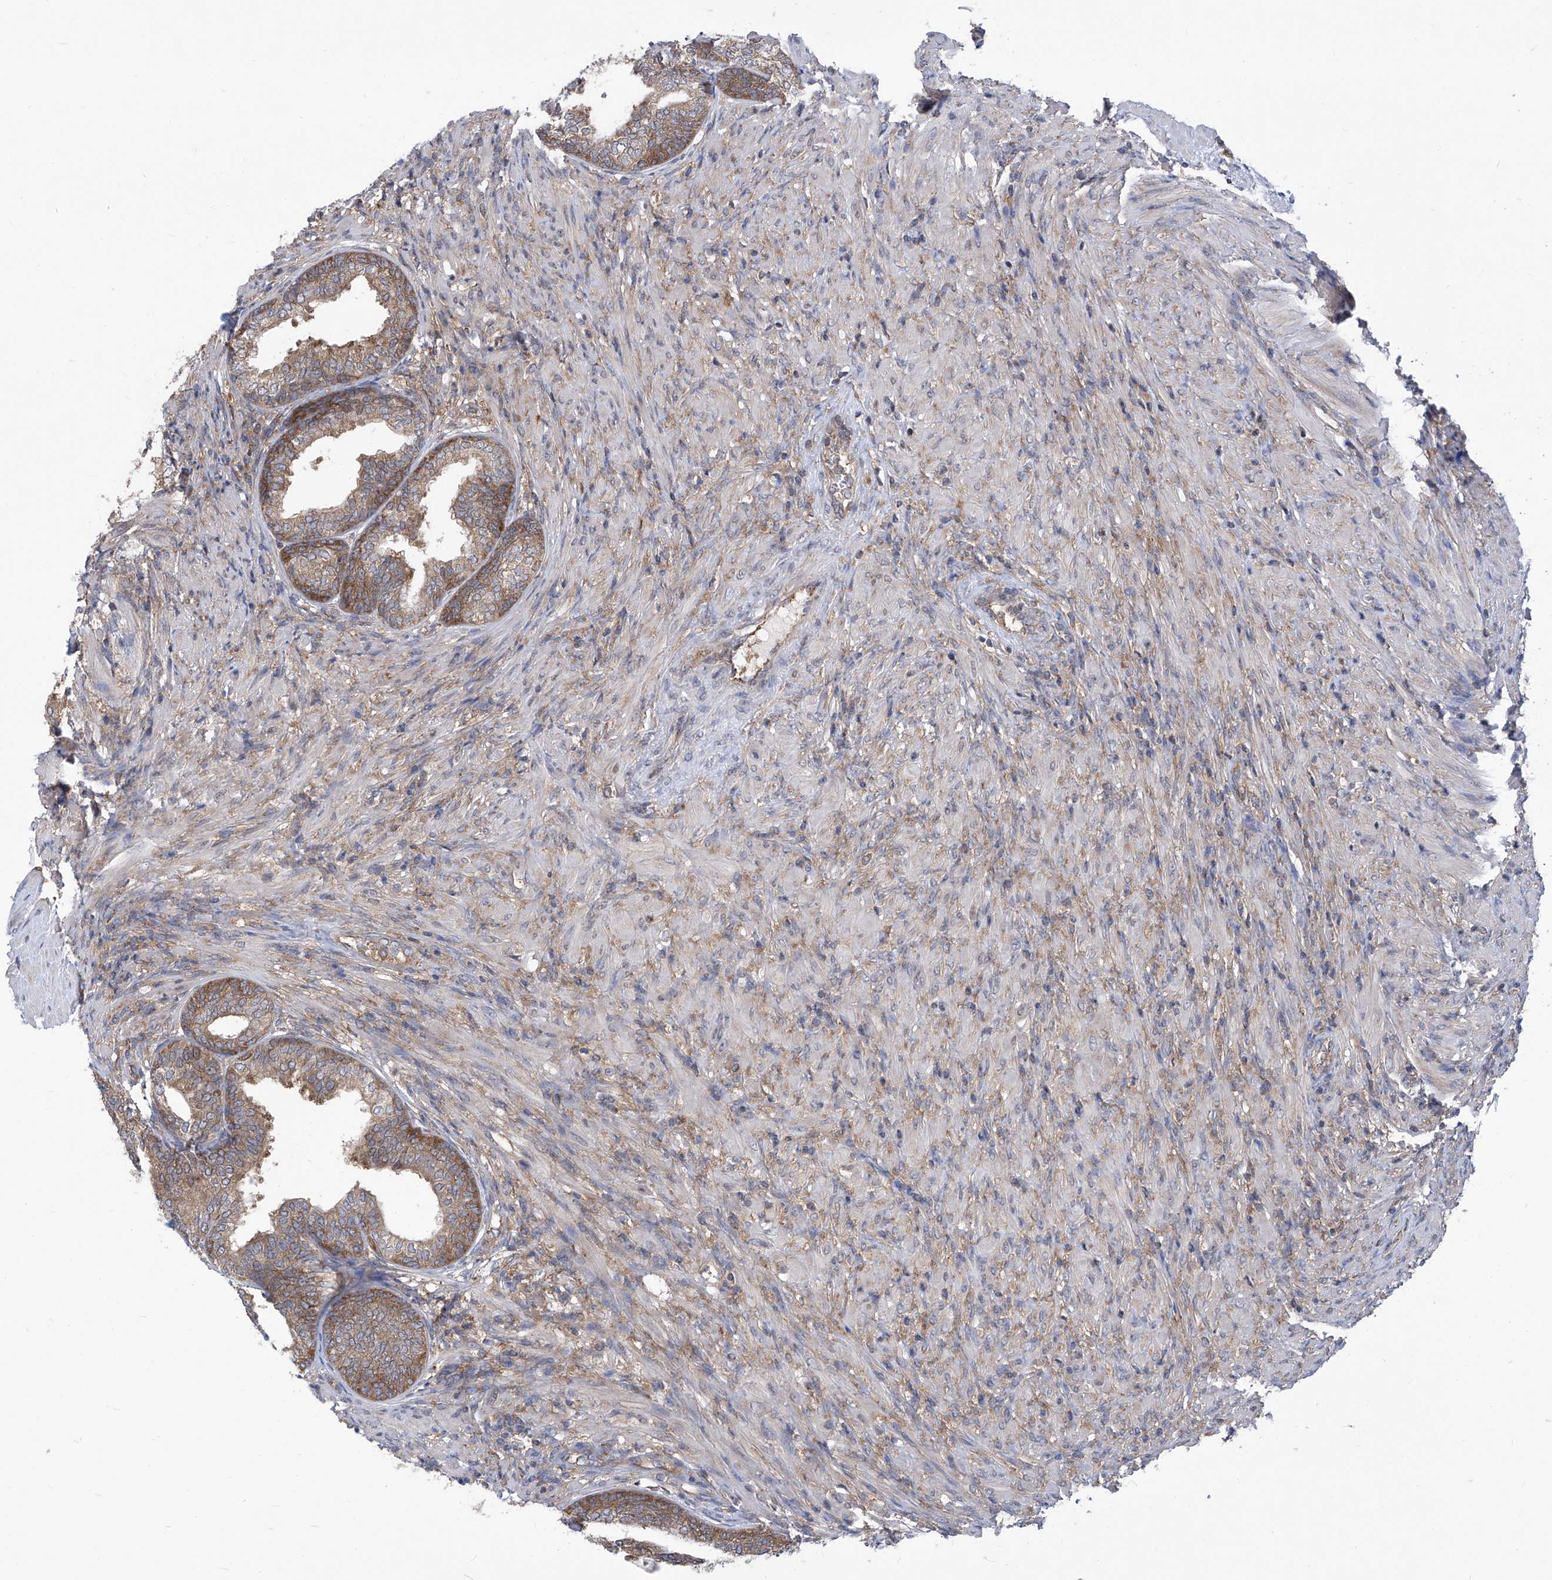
{"staining": {"intensity": "moderate", "quantity": ">75%", "location": "cytoplasmic/membranous"}, "tissue": "prostate", "cell_type": "Glandular cells", "image_type": "normal", "snomed": [{"axis": "morphology", "description": "Normal tissue, NOS"}, {"axis": "topography", "description": "Prostate"}], "caption": "This is an image of immunohistochemistry (IHC) staining of unremarkable prostate, which shows moderate staining in the cytoplasmic/membranous of glandular cells.", "gene": "EIF3M", "patient": {"sex": "male", "age": 76}}